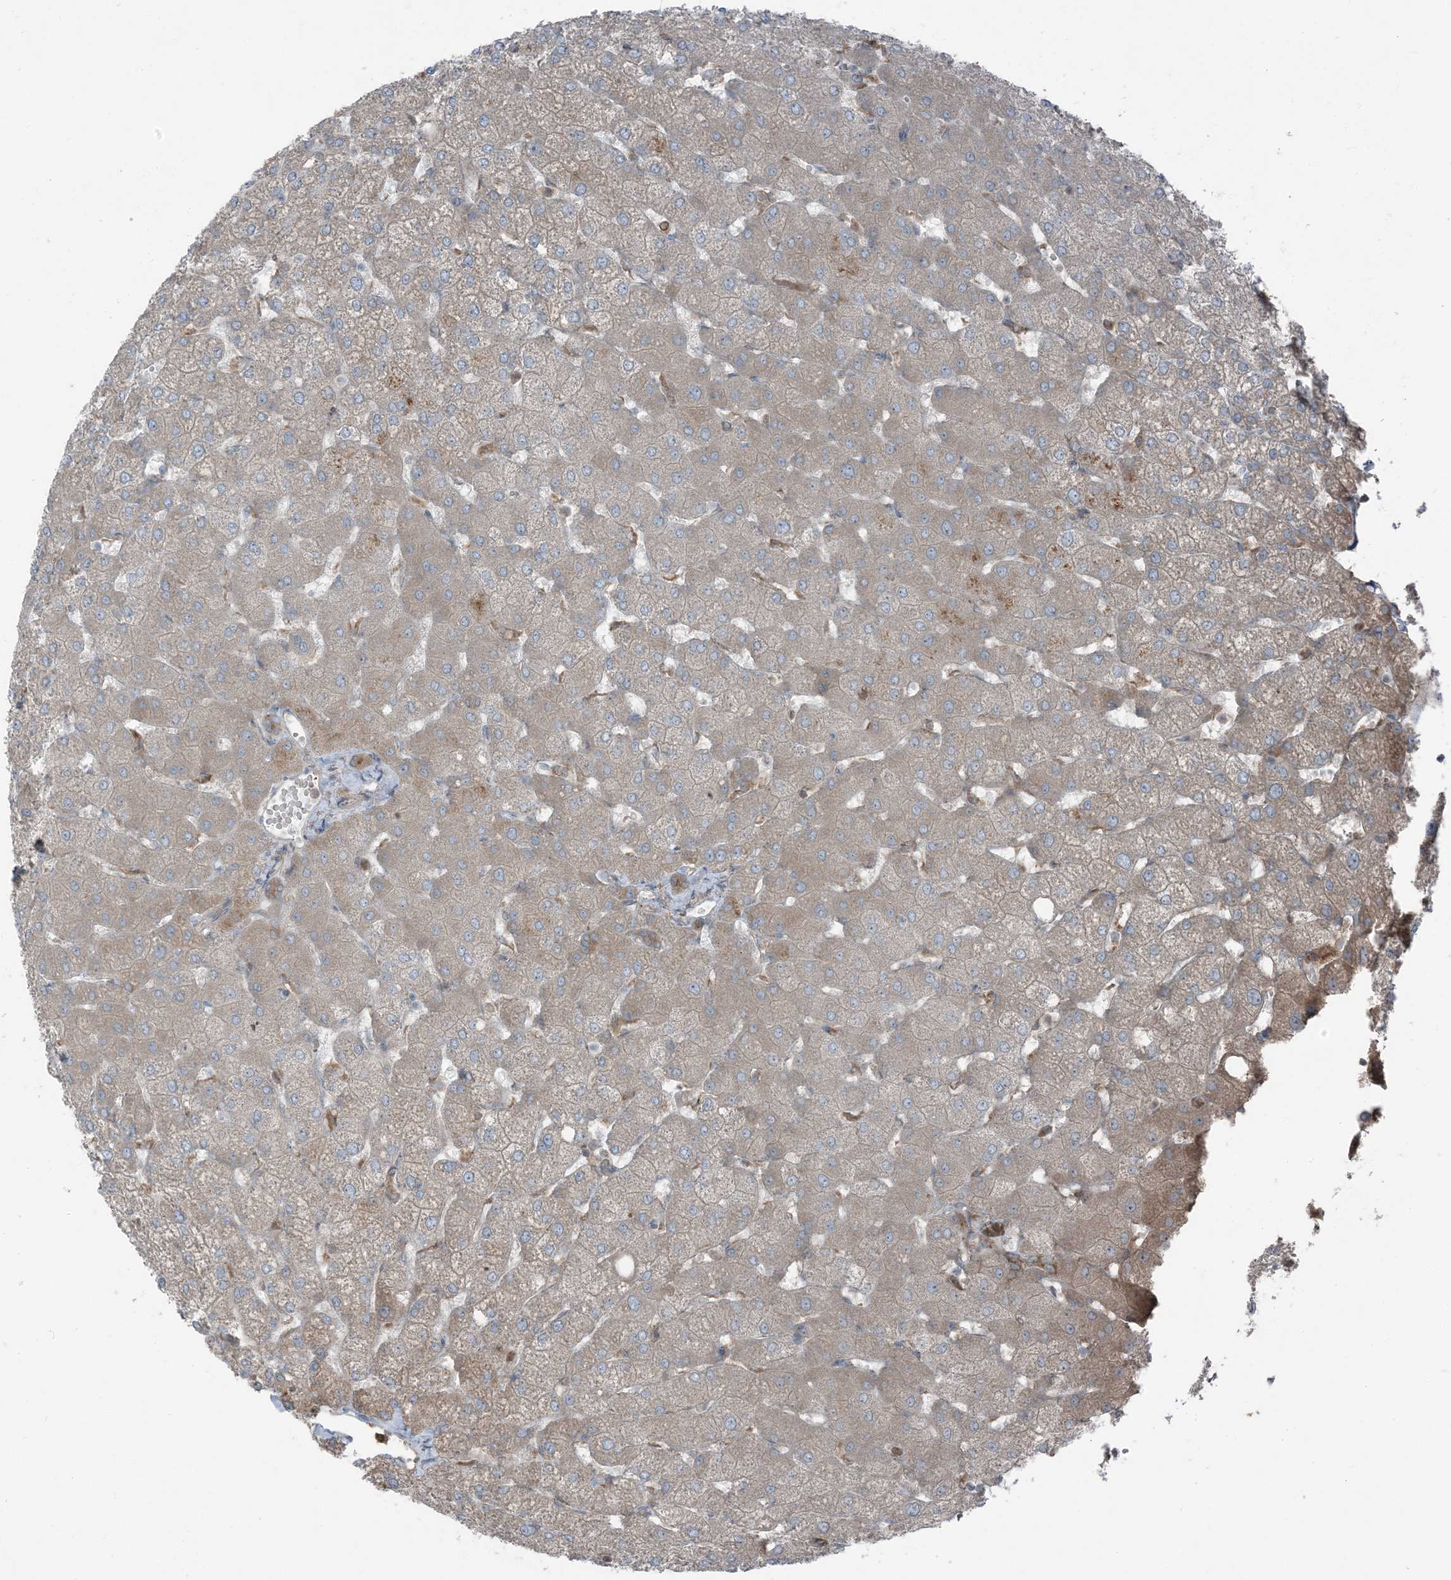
{"staining": {"intensity": "weak", "quantity": "<25%", "location": "cytoplasmic/membranous"}, "tissue": "liver", "cell_type": "Cholangiocytes", "image_type": "normal", "snomed": [{"axis": "morphology", "description": "Normal tissue, NOS"}, {"axis": "topography", "description": "Liver"}], "caption": "Liver stained for a protein using immunohistochemistry (IHC) exhibits no staining cholangiocytes.", "gene": "RAB3GAP1", "patient": {"sex": "female", "age": 54}}